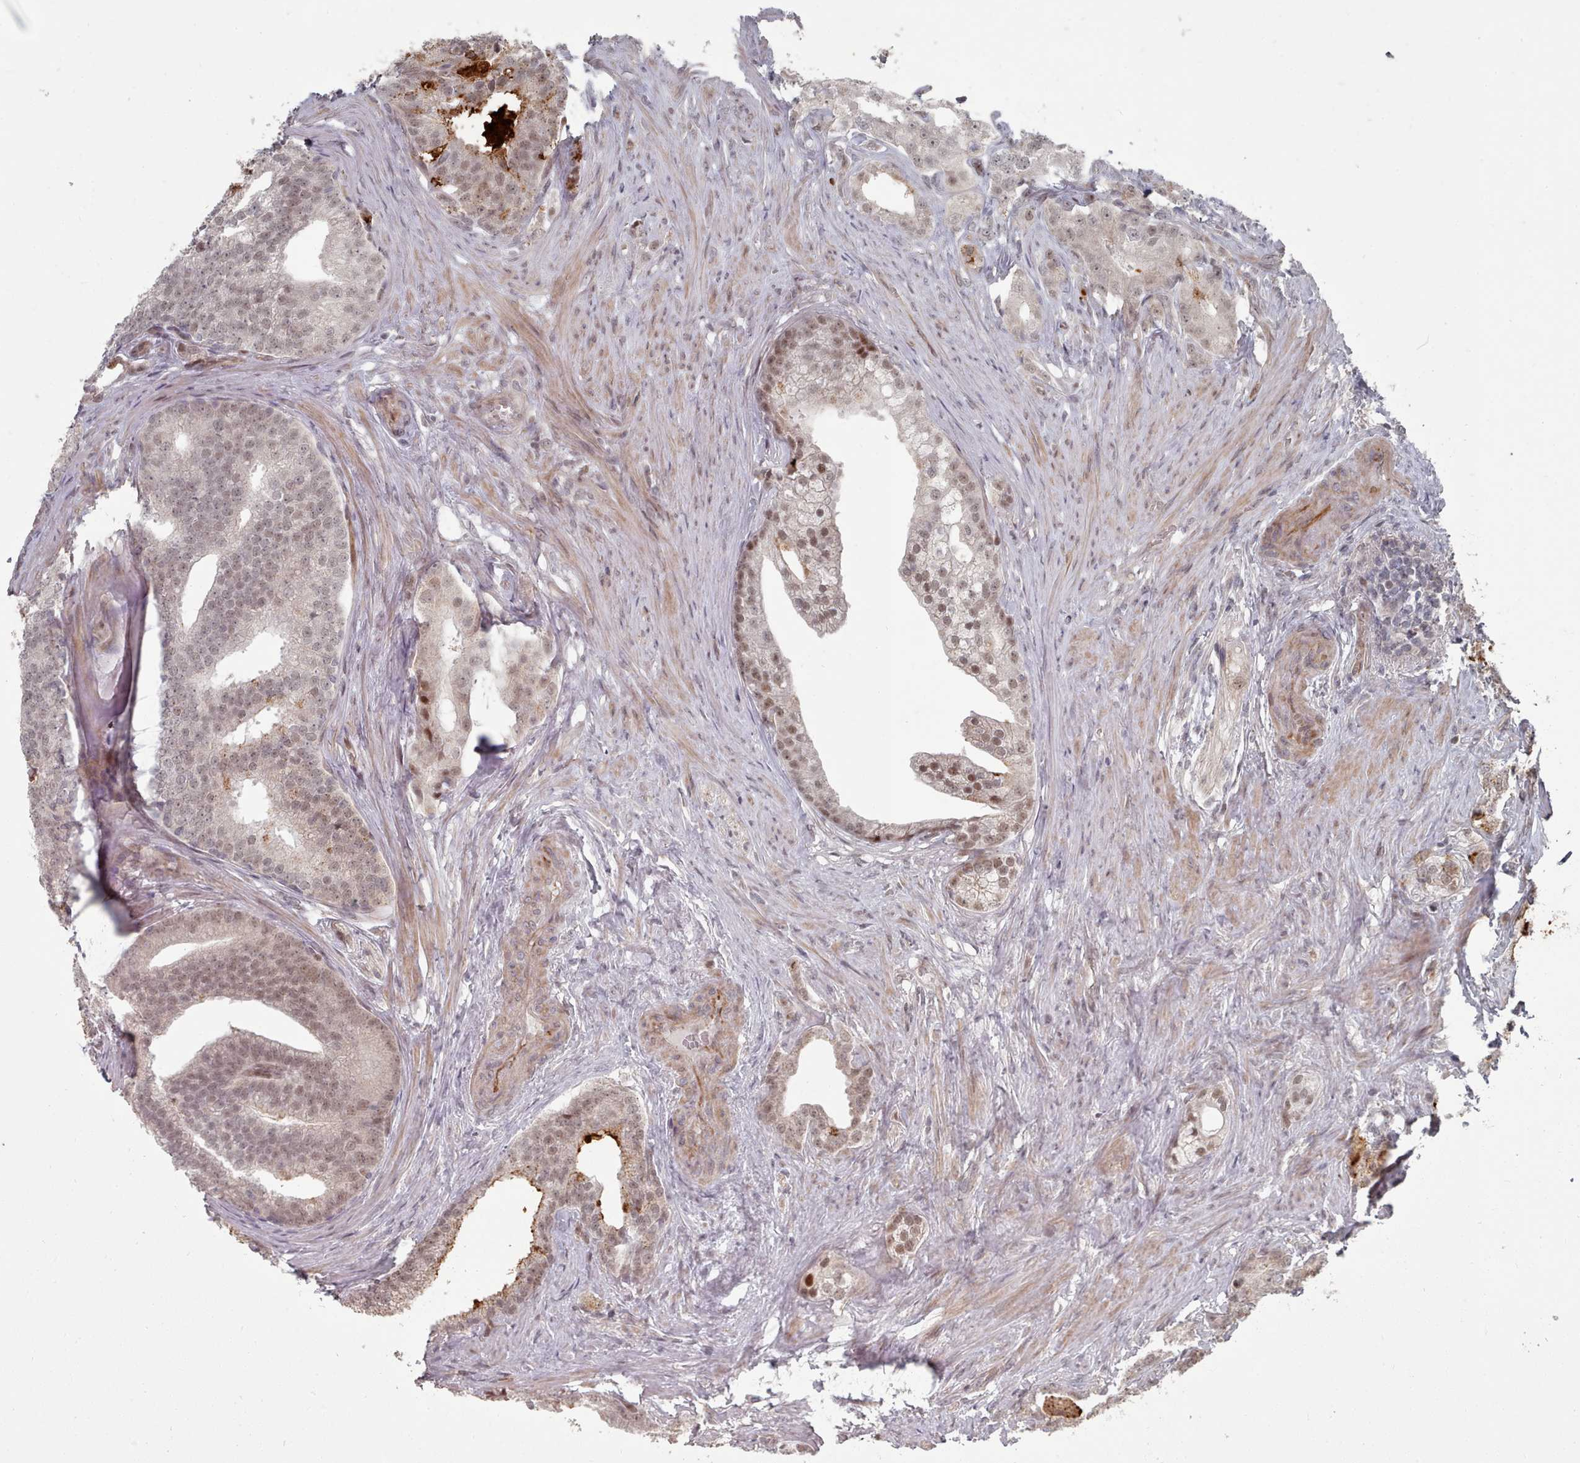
{"staining": {"intensity": "weak", "quantity": "25%-75%", "location": "nuclear"}, "tissue": "prostate cancer", "cell_type": "Tumor cells", "image_type": "cancer", "snomed": [{"axis": "morphology", "description": "Adenocarcinoma, Low grade"}, {"axis": "topography", "description": "Prostate"}], "caption": "Immunohistochemistry micrograph of prostate low-grade adenocarcinoma stained for a protein (brown), which displays low levels of weak nuclear expression in approximately 25%-75% of tumor cells.", "gene": "CPSF4", "patient": {"sex": "male", "age": 71}}